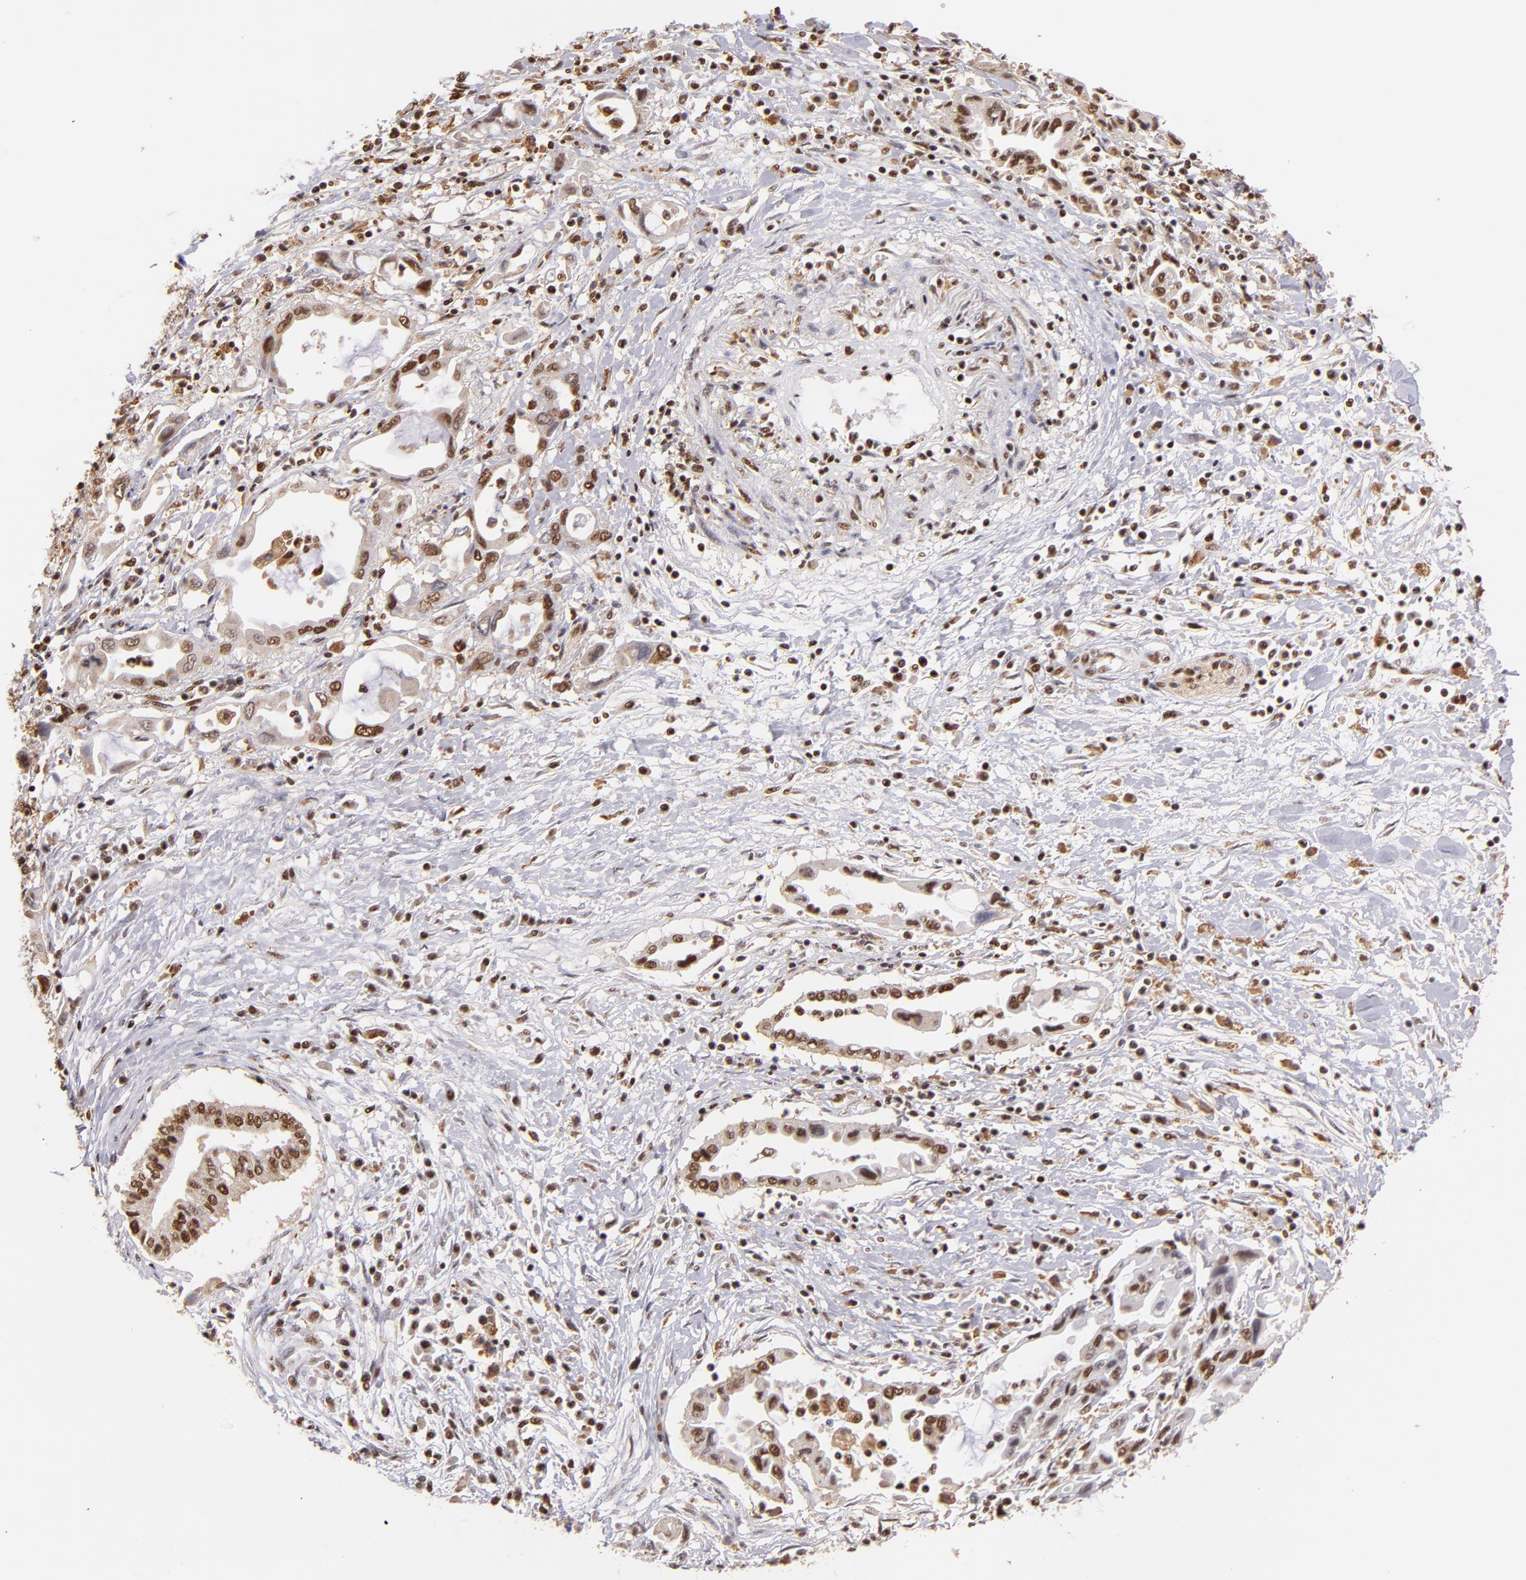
{"staining": {"intensity": "weak", "quantity": ">75%", "location": "nuclear"}, "tissue": "pancreatic cancer", "cell_type": "Tumor cells", "image_type": "cancer", "snomed": [{"axis": "morphology", "description": "Adenocarcinoma, NOS"}, {"axis": "topography", "description": "Pancreas"}], "caption": "Pancreatic adenocarcinoma stained with a protein marker demonstrates weak staining in tumor cells.", "gene": "SP1", "patient": {"sex": "female", "age": 57}}